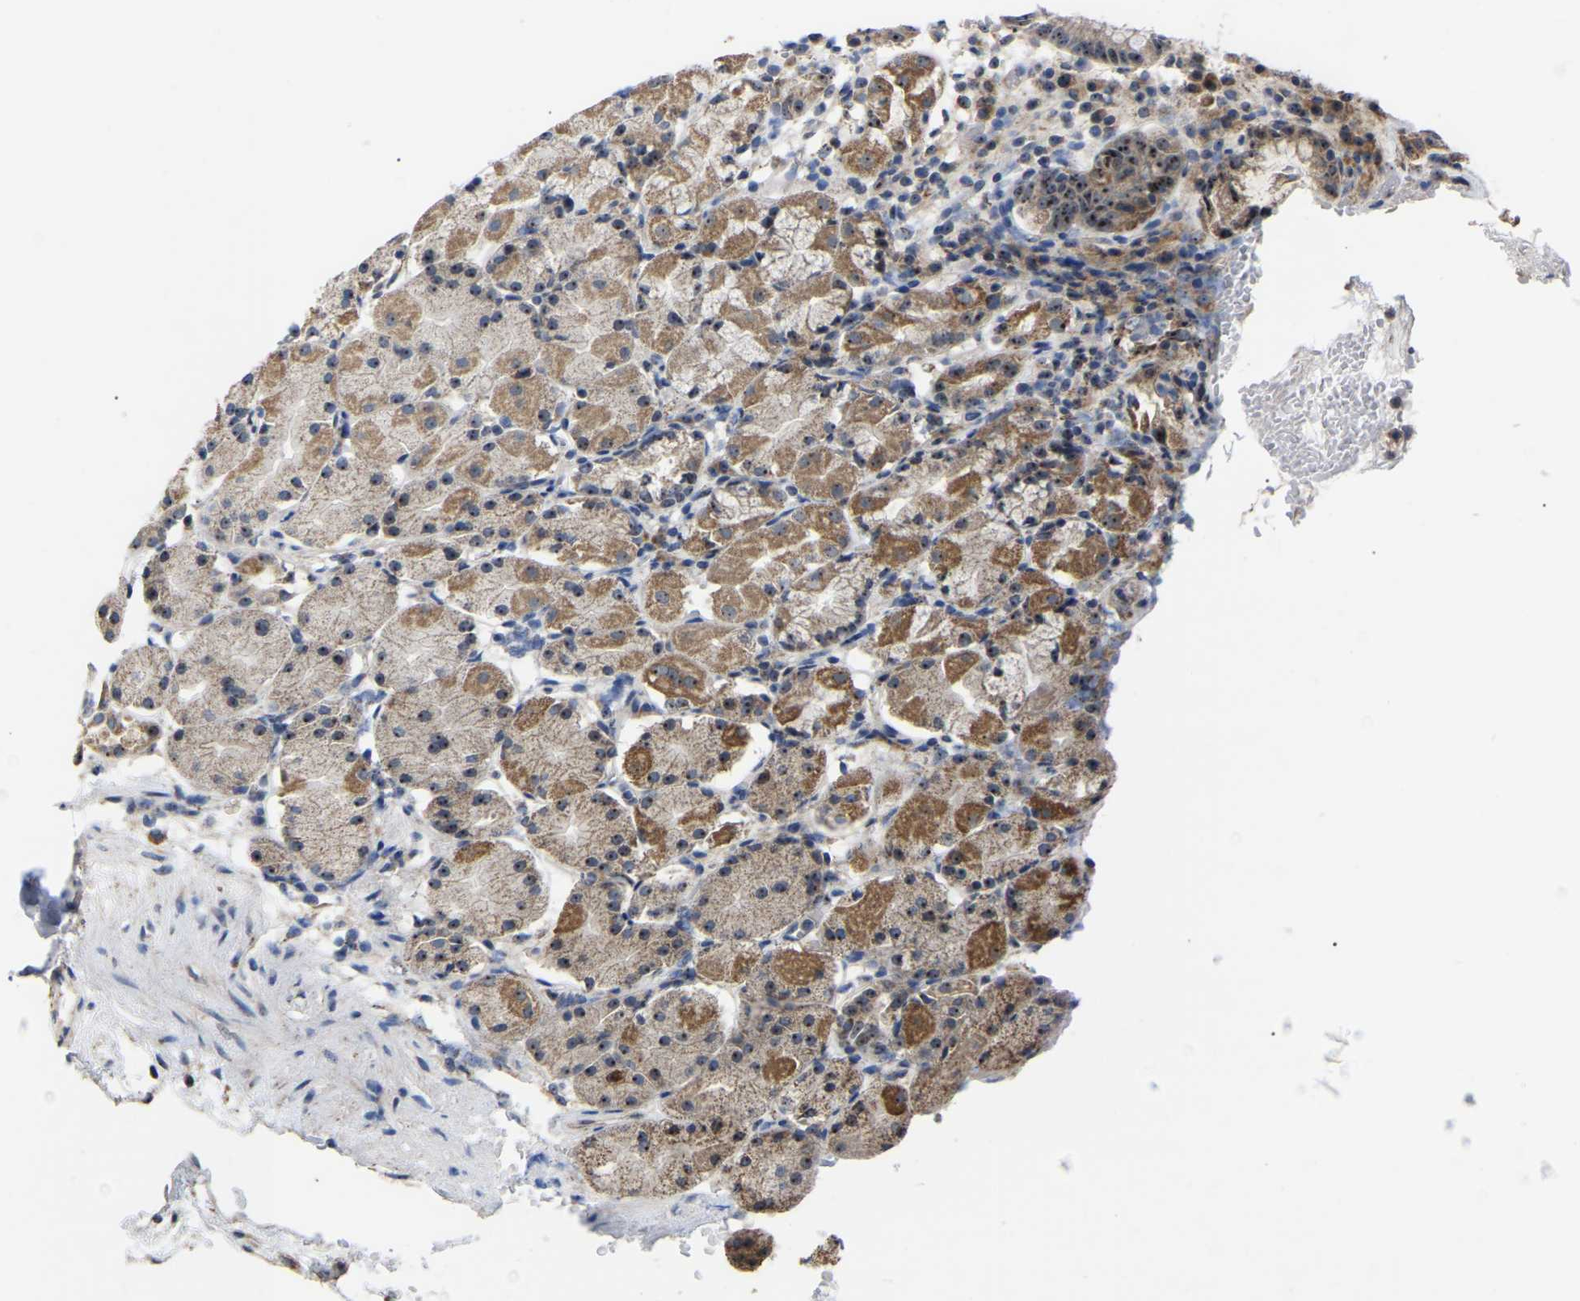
{"staining": {"intensity": "moderate", "quantity": "25%-75%", "location": "cytoplasmic/membranous,nuclear"}, "tissue": "stomach", "cell_type": "Glandular cells", "image_type": "normal", "snomed": [{"axis": "morphology", "description": "Normal tissue, NOS"}, {"axis": "topography", "description": "Stomach"}, {"axis": "topography", "description": "Stomach, lower"}], "caption": "Immunohistochemical staining of unremarkable stomach reveals medium levels of moderate cytoplasmic/membranous,nuclear positivity in approximately 25%-75% of glandular cells. (DAB (3,3'-diaminobenzidine) IHC, brown staining for protein, blue staining for nuclei).", "gene": "NOP53", "patient": {"sex": "female", "age": 75}}